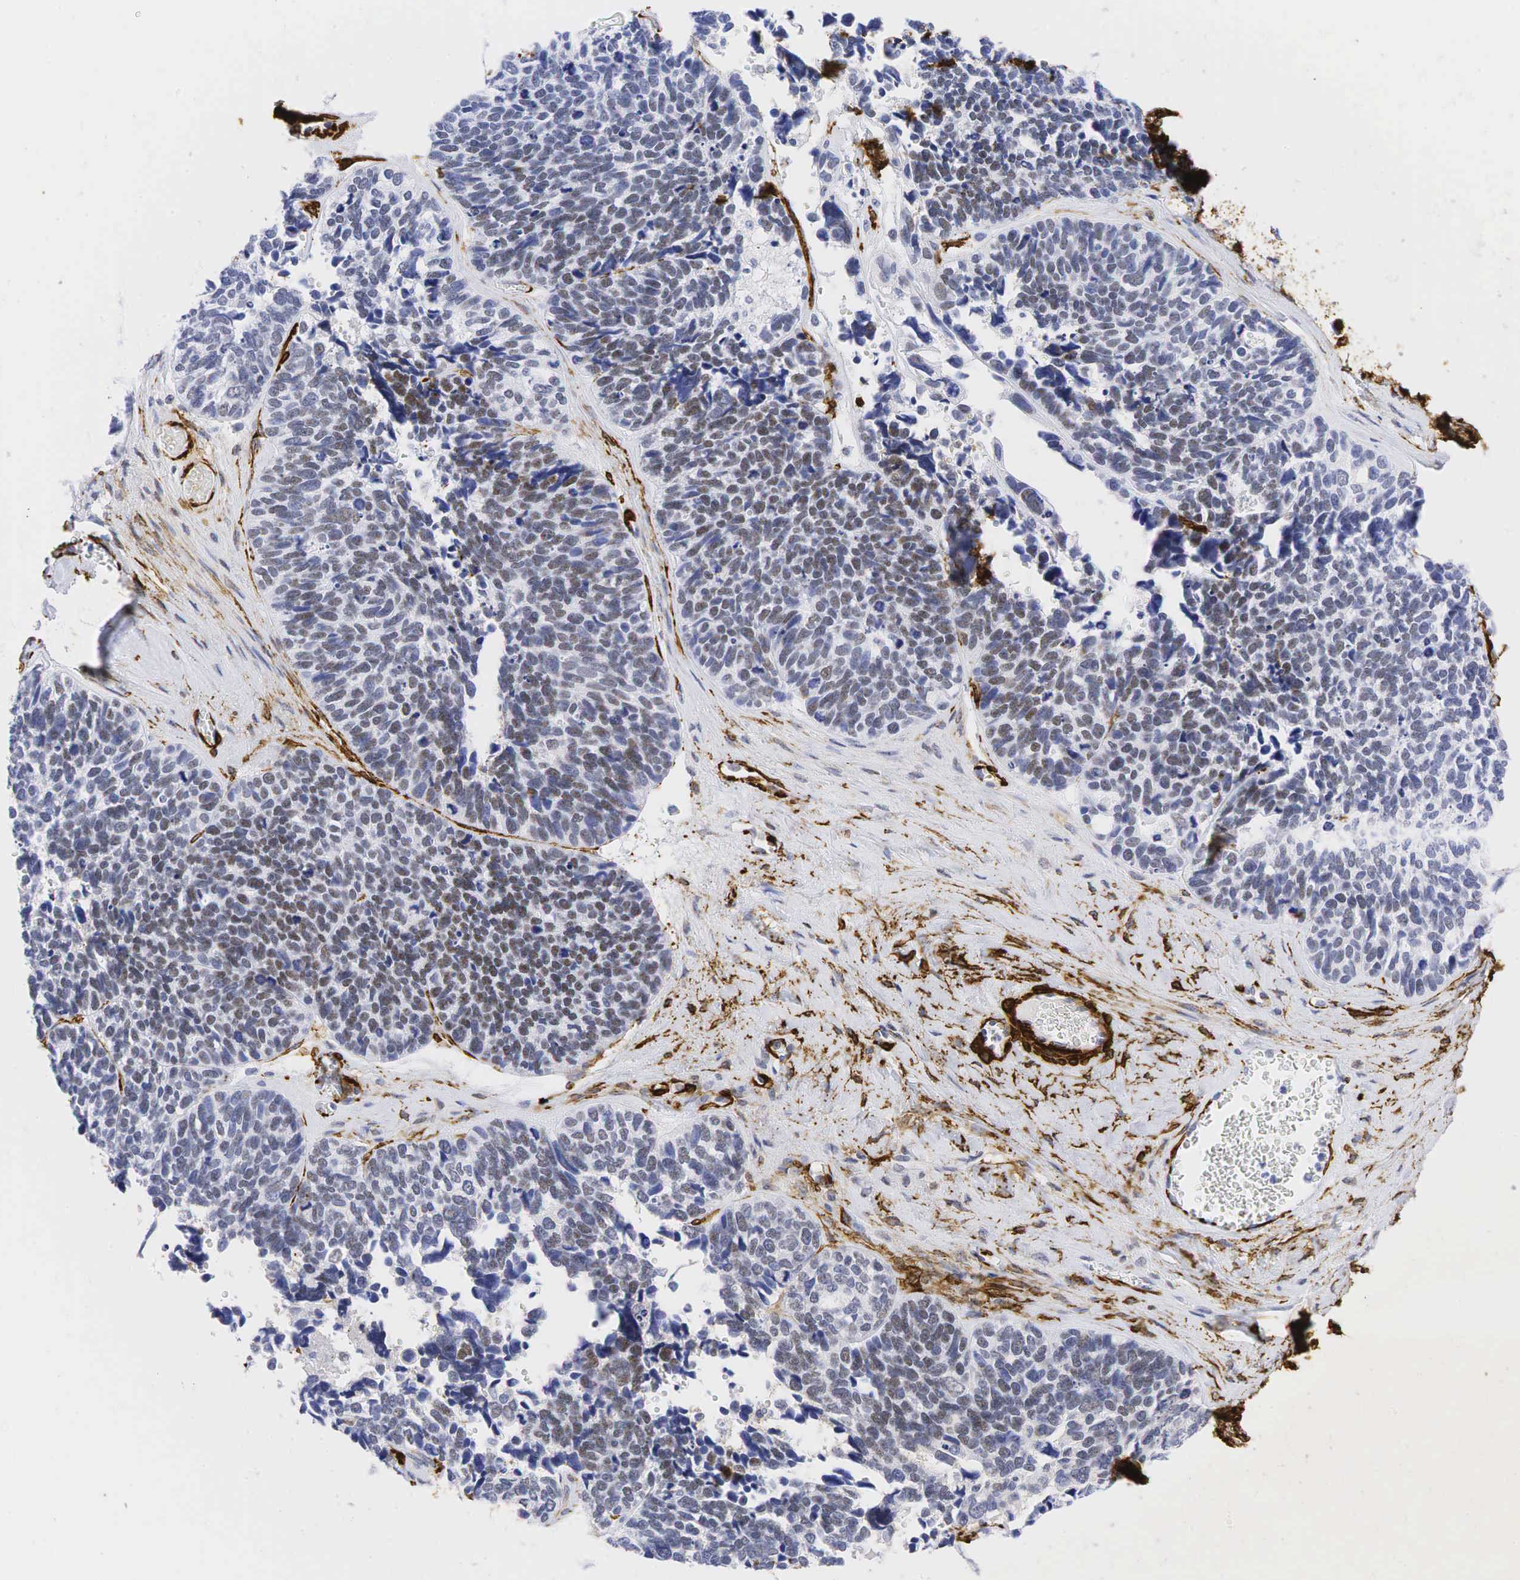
{"staining": {"intensity": "moderate", "quantity": "25%-75%", "location": "nuclear"}, "tissue": "ovarian cancer", "cell_type": "Tumor cells", "image_type": "cancer", "snomed": [{"axis": "morphology", "description": "Cystadenocarcinoma, serous, NOS"}, {"axis": "topography", "description": "Ovary"}], "caption": "Ovarian serous cystadenocarcinoma stained with DAB (3,3'-diaminobenzidine) immunohistochemistry demonstrates medium levels of moderate nuclear expression in approximately 25%-75% of tumor cells. The staining was performed using DAB, with brown indicating positive protein expression. Nuclei are stained blue with hematoxylin.", "gene": "ACTA2", "patient": {"sex": "female", "age": 77}}